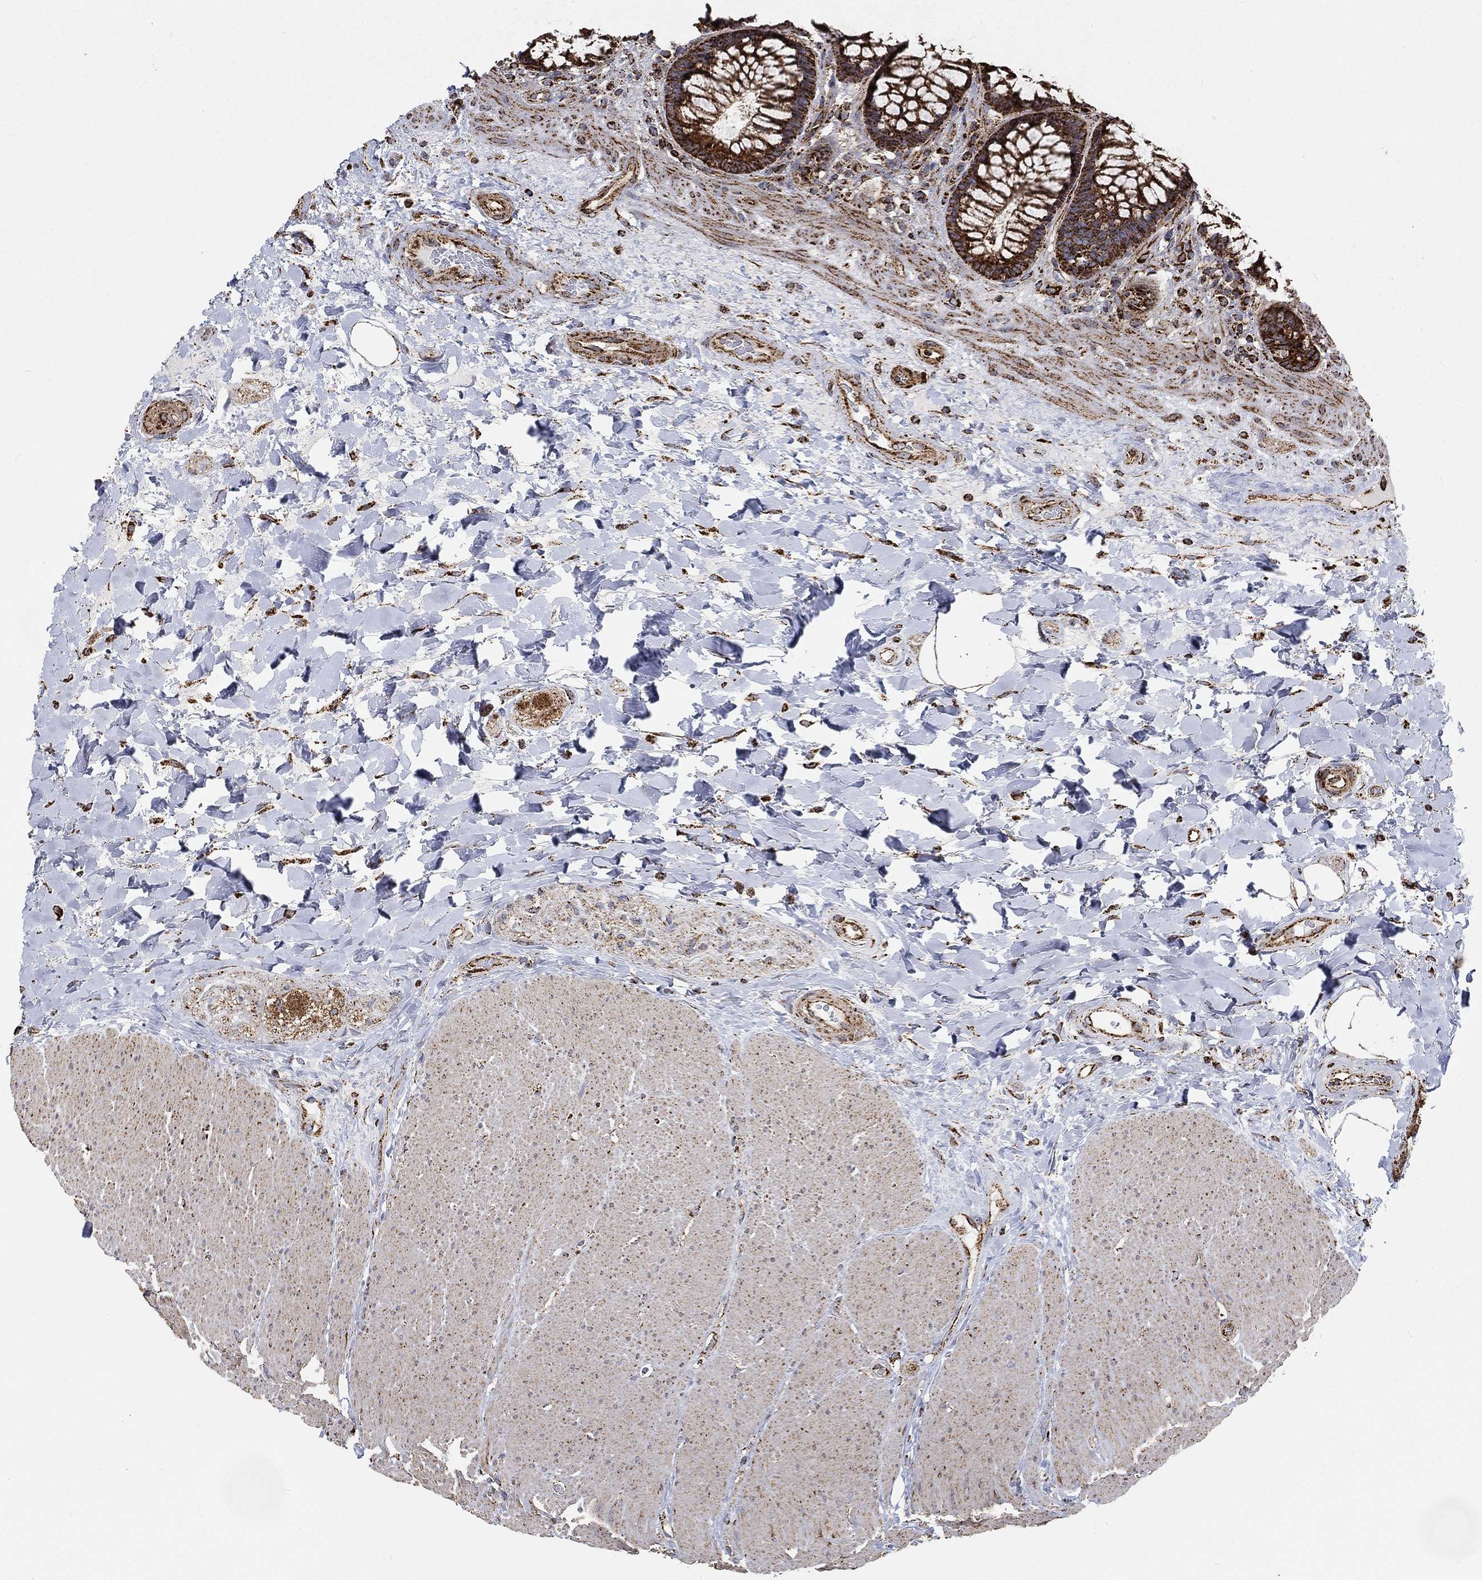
{"staining": {"intensity": "strong", "quantity": ">75%", "location": "cytoplasmic/membranous"}, "tissue": "rectum", "cell_type": "Glandular cells", "image_type": "normal", "snomed": [{"axis": "morphology", "description": "Normal tissue, NOS"}, {"axis": "topography", "description": "Rectum"}], "caption": "Protein staining of unremarkable rectum reveals strong cytoplasmic/membranous expression in about >75% of glandular cells.", "gene": "SLC38A7", "patient": {"sex": "female", "age": 58}}